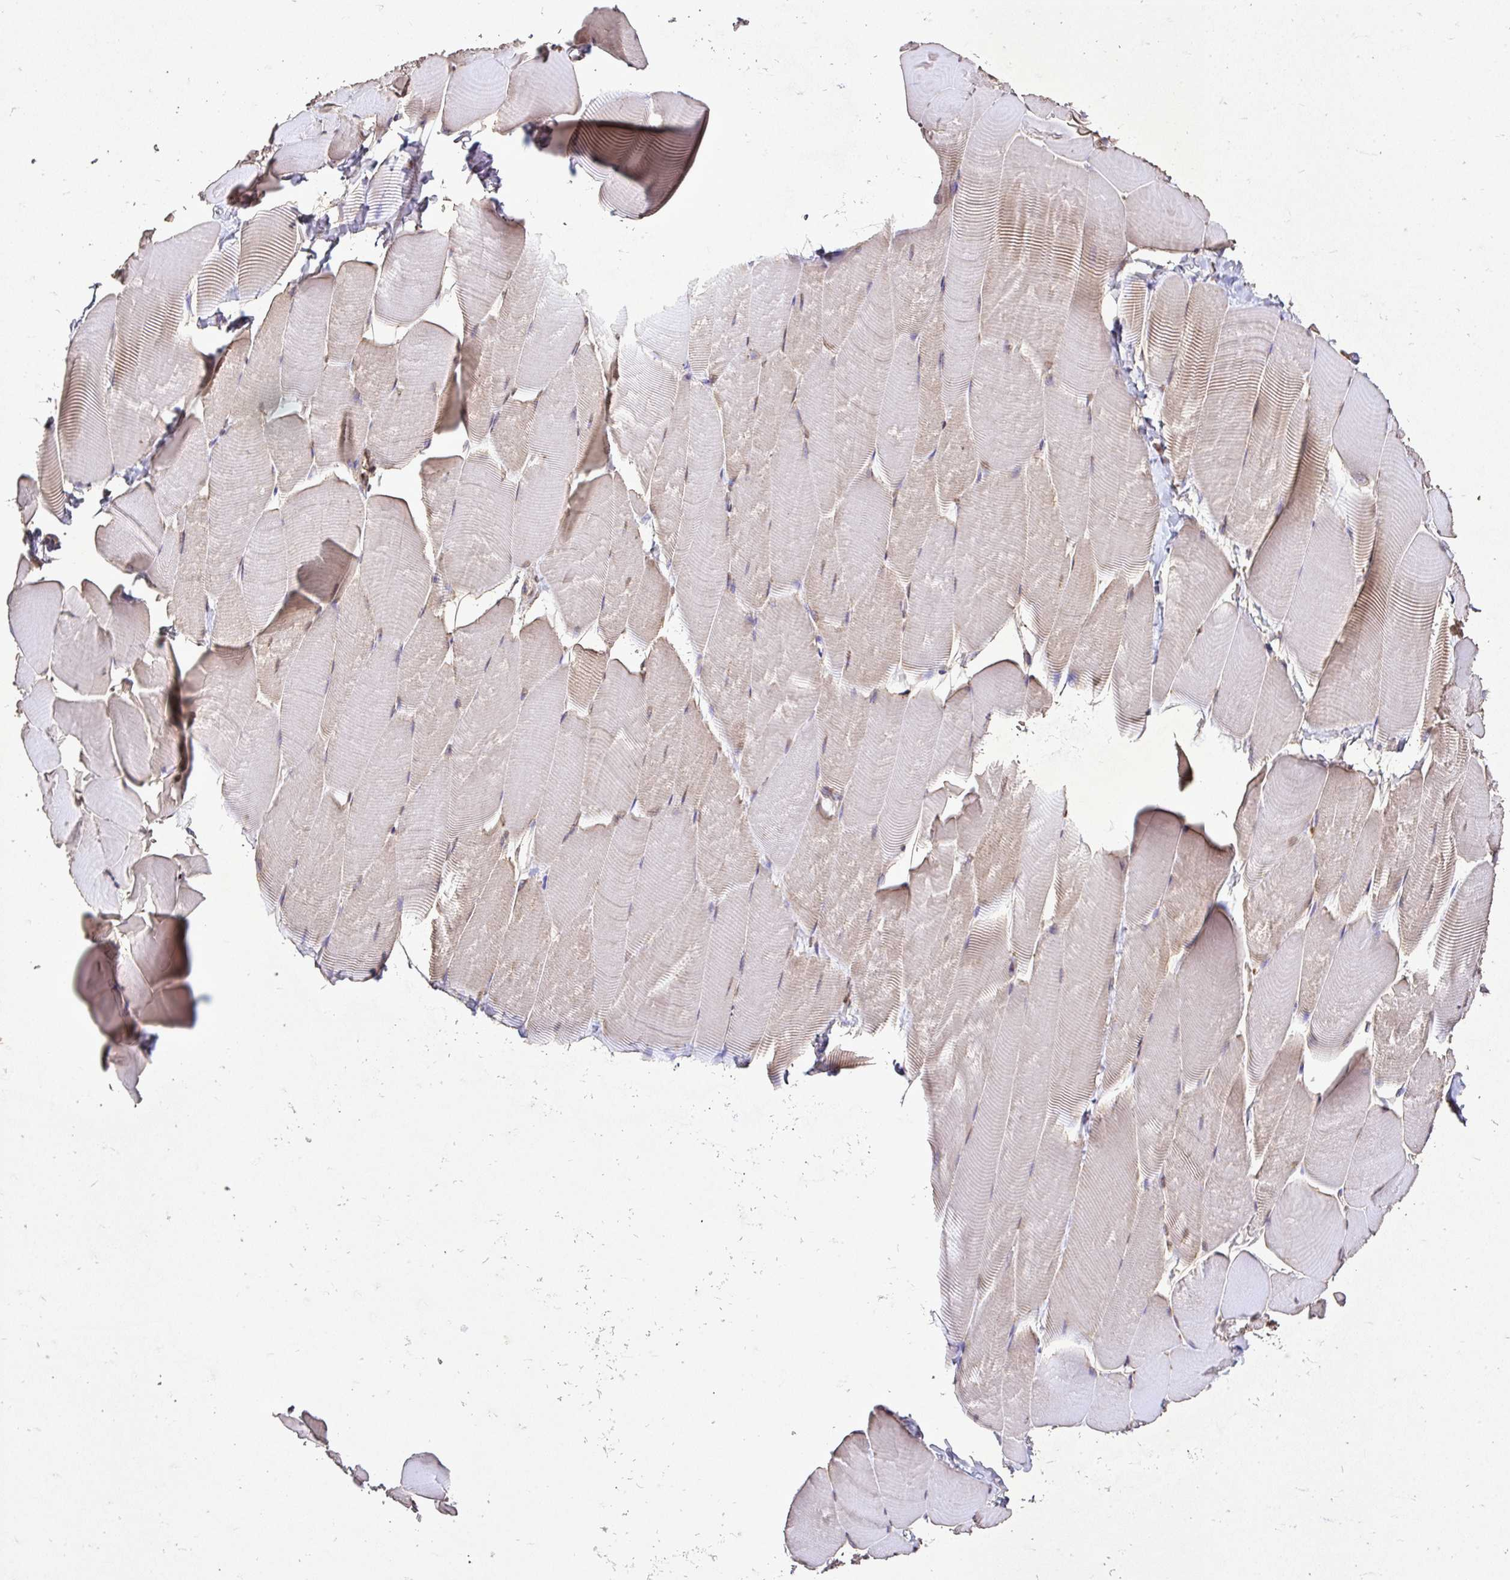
{"staining": {"intensity": "weak", "quantity": "25%-75%", "location": "cytoplasmic/membranous"}, "tissue": "skeletal muscle", "cell_type": "Myocytes", "image_type": "normal", "snomed": [{"axis": "morphology", "description": "Normal tissue, NOS"}, {"axis": "topography", "description": "Skeletal muscle"}], "caption": "Immunohistochemistry (IHC) (DAB) staining of unremarkable human skeletal muscle reveals weak cytoplasmic/membranous protein expression in approximately 25%-75% of myocytes.", "gene": "AGK", "patient": {"sex": "male", "age": 25}}